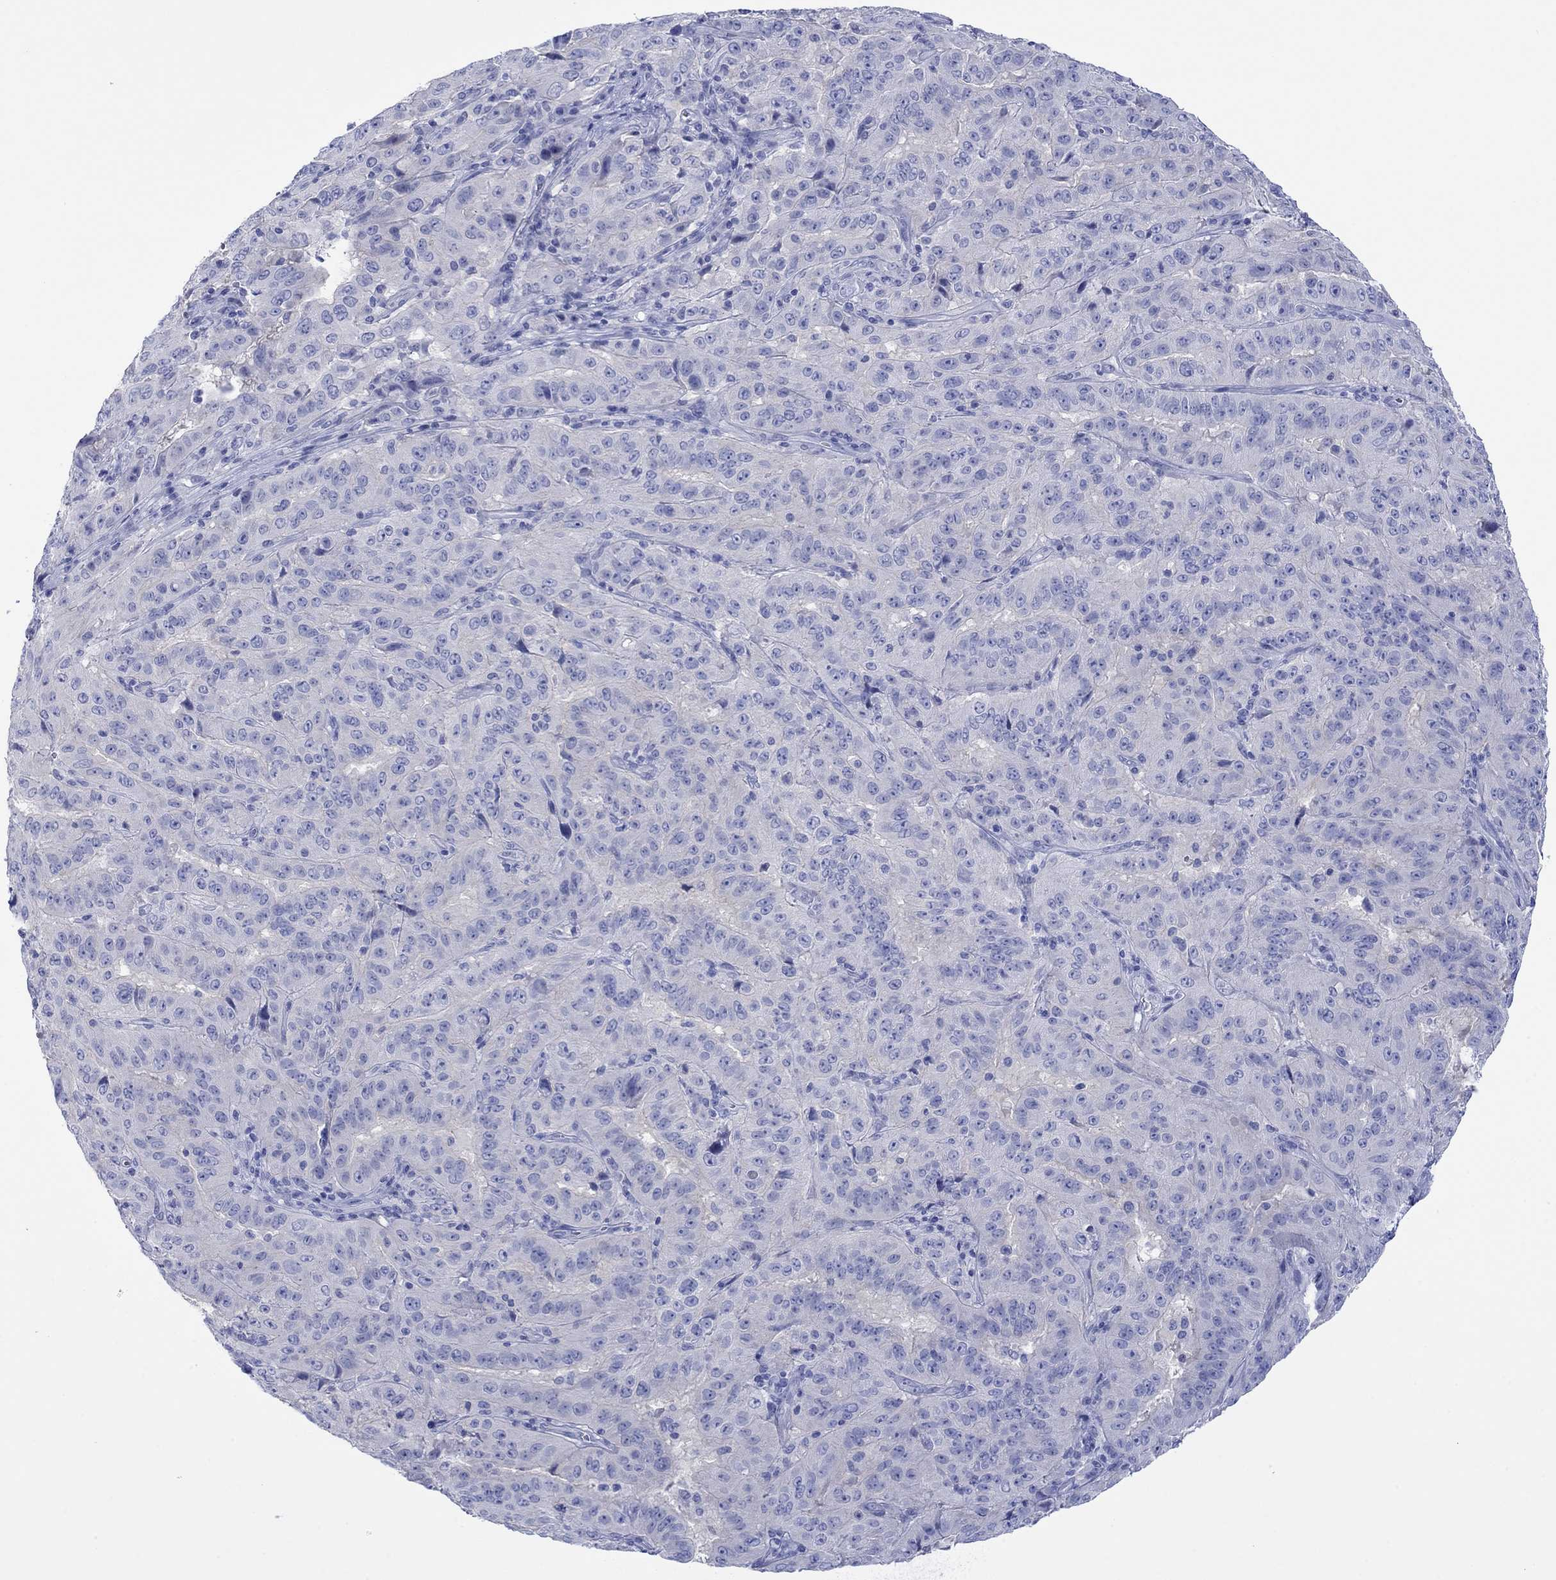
{"staining": {"intensity": "negative", "quantity": "none", "location": "none"}, "tissue": "pancreatic cancer", "cell_type": "Tumor cells", "image_type": "cancer", "snomed": [{"axis": "morphology", "description": "Adenocarcinoma, NOS"}, {"axis": "topography", "description": "Pancreas"}], "caption": "Immunohistochemistry histopathology image of neoplastic tissue: pancreatic cancer stained with DAB (3,3'-diaminobenzidine) demonstrates no significant protein expression in tumor cells.", "gene": "MLANA", "patient": {"sex": "male", "age": 63}}